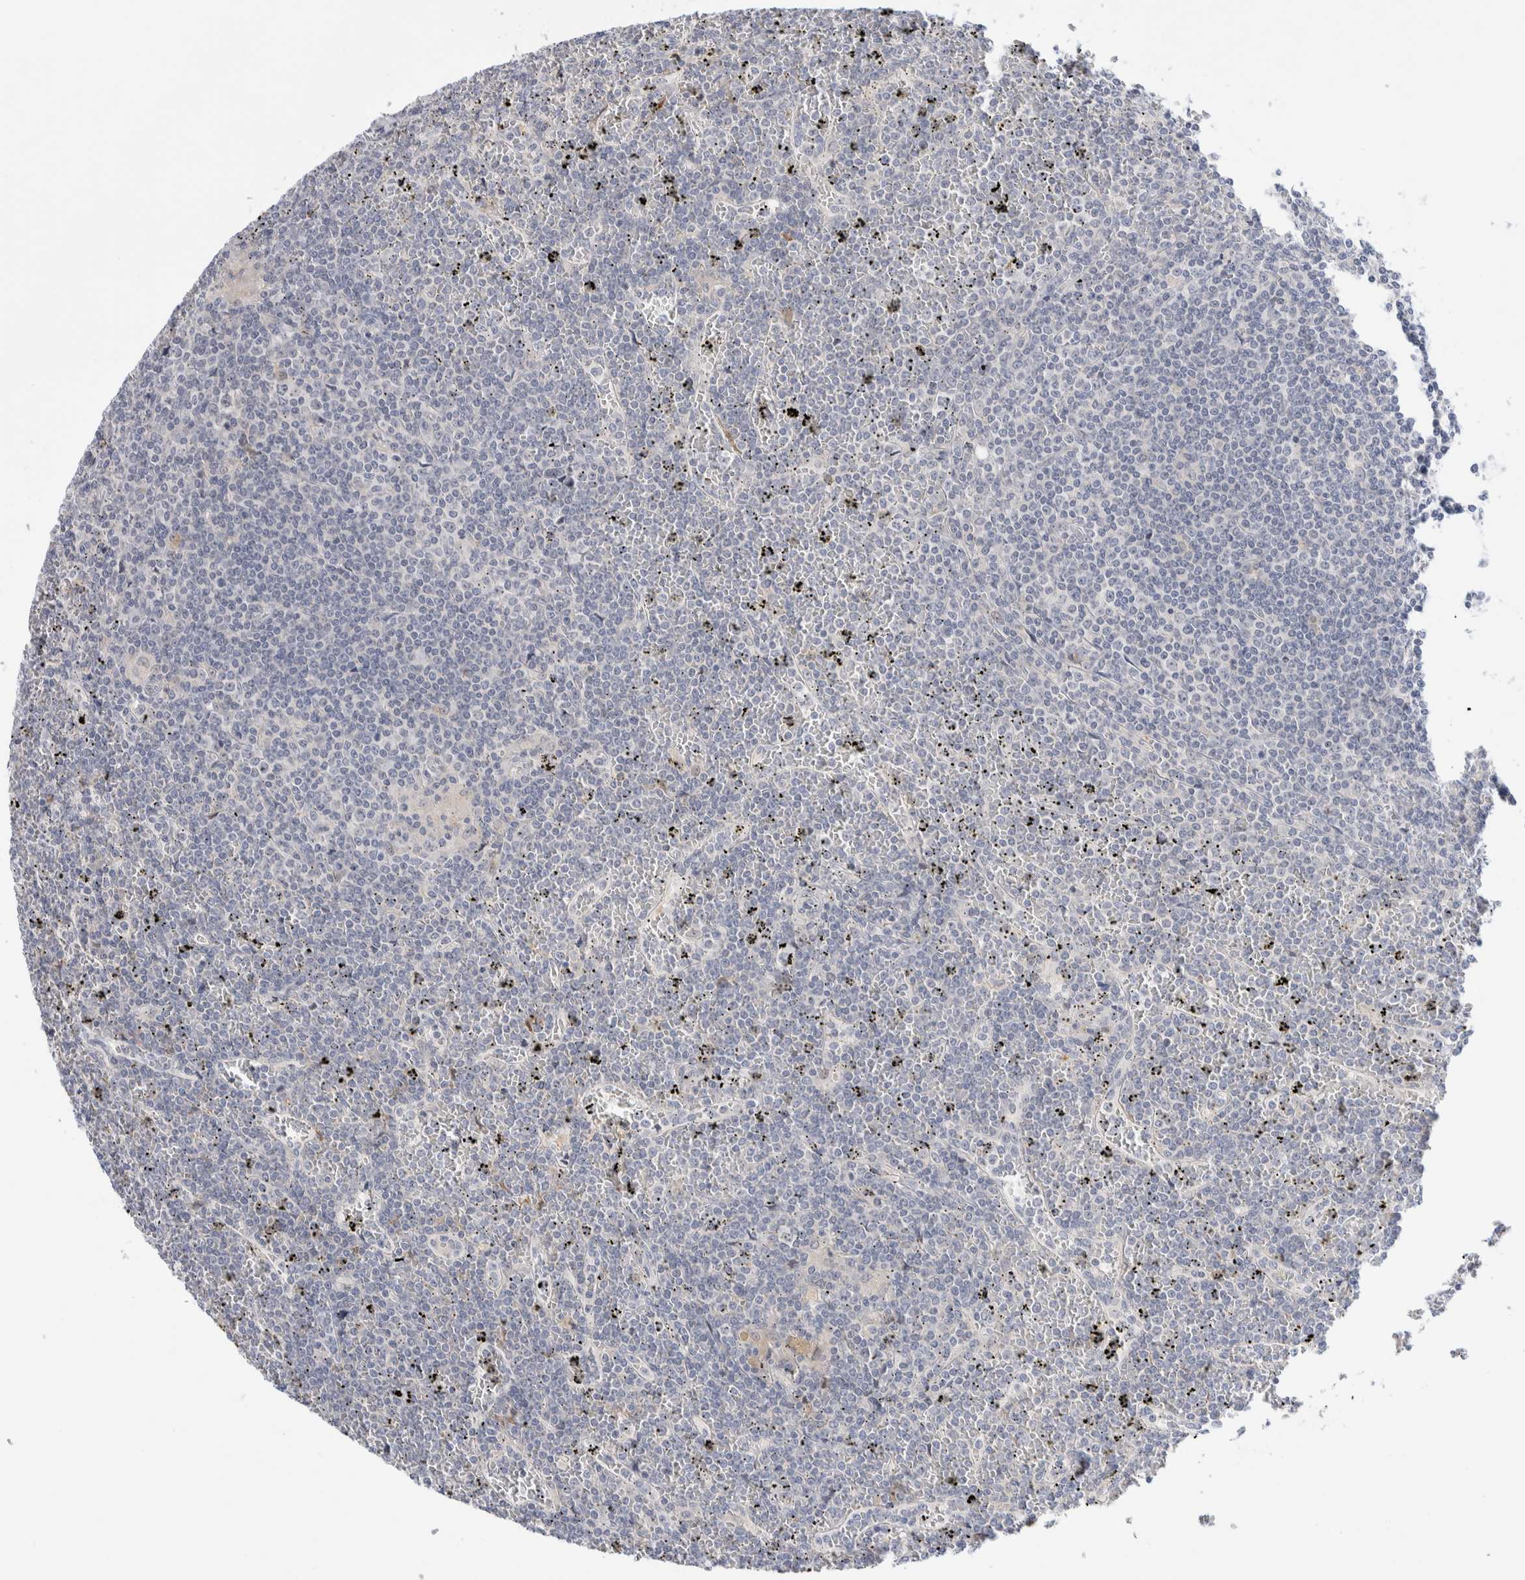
{"staining": {"intensity": "negative", "quantity": "none", "location": "none"}, "tissue": "lymphoma", "cell_type": "Tumor cells", "image_type": "cancer", "snomed": [{"axis": "morphology", "description": "Malignant lymphoma, non-Hodgkin's type, Low grade"}, {"axis": "topography", "description": "Spleen"}], "caption": "Immunohistochemistry (IHC) of lymphoma displays no expression in tumor cells.", "gene": "DNAJB6", "patient": {"sex": "female", "age": 19}}